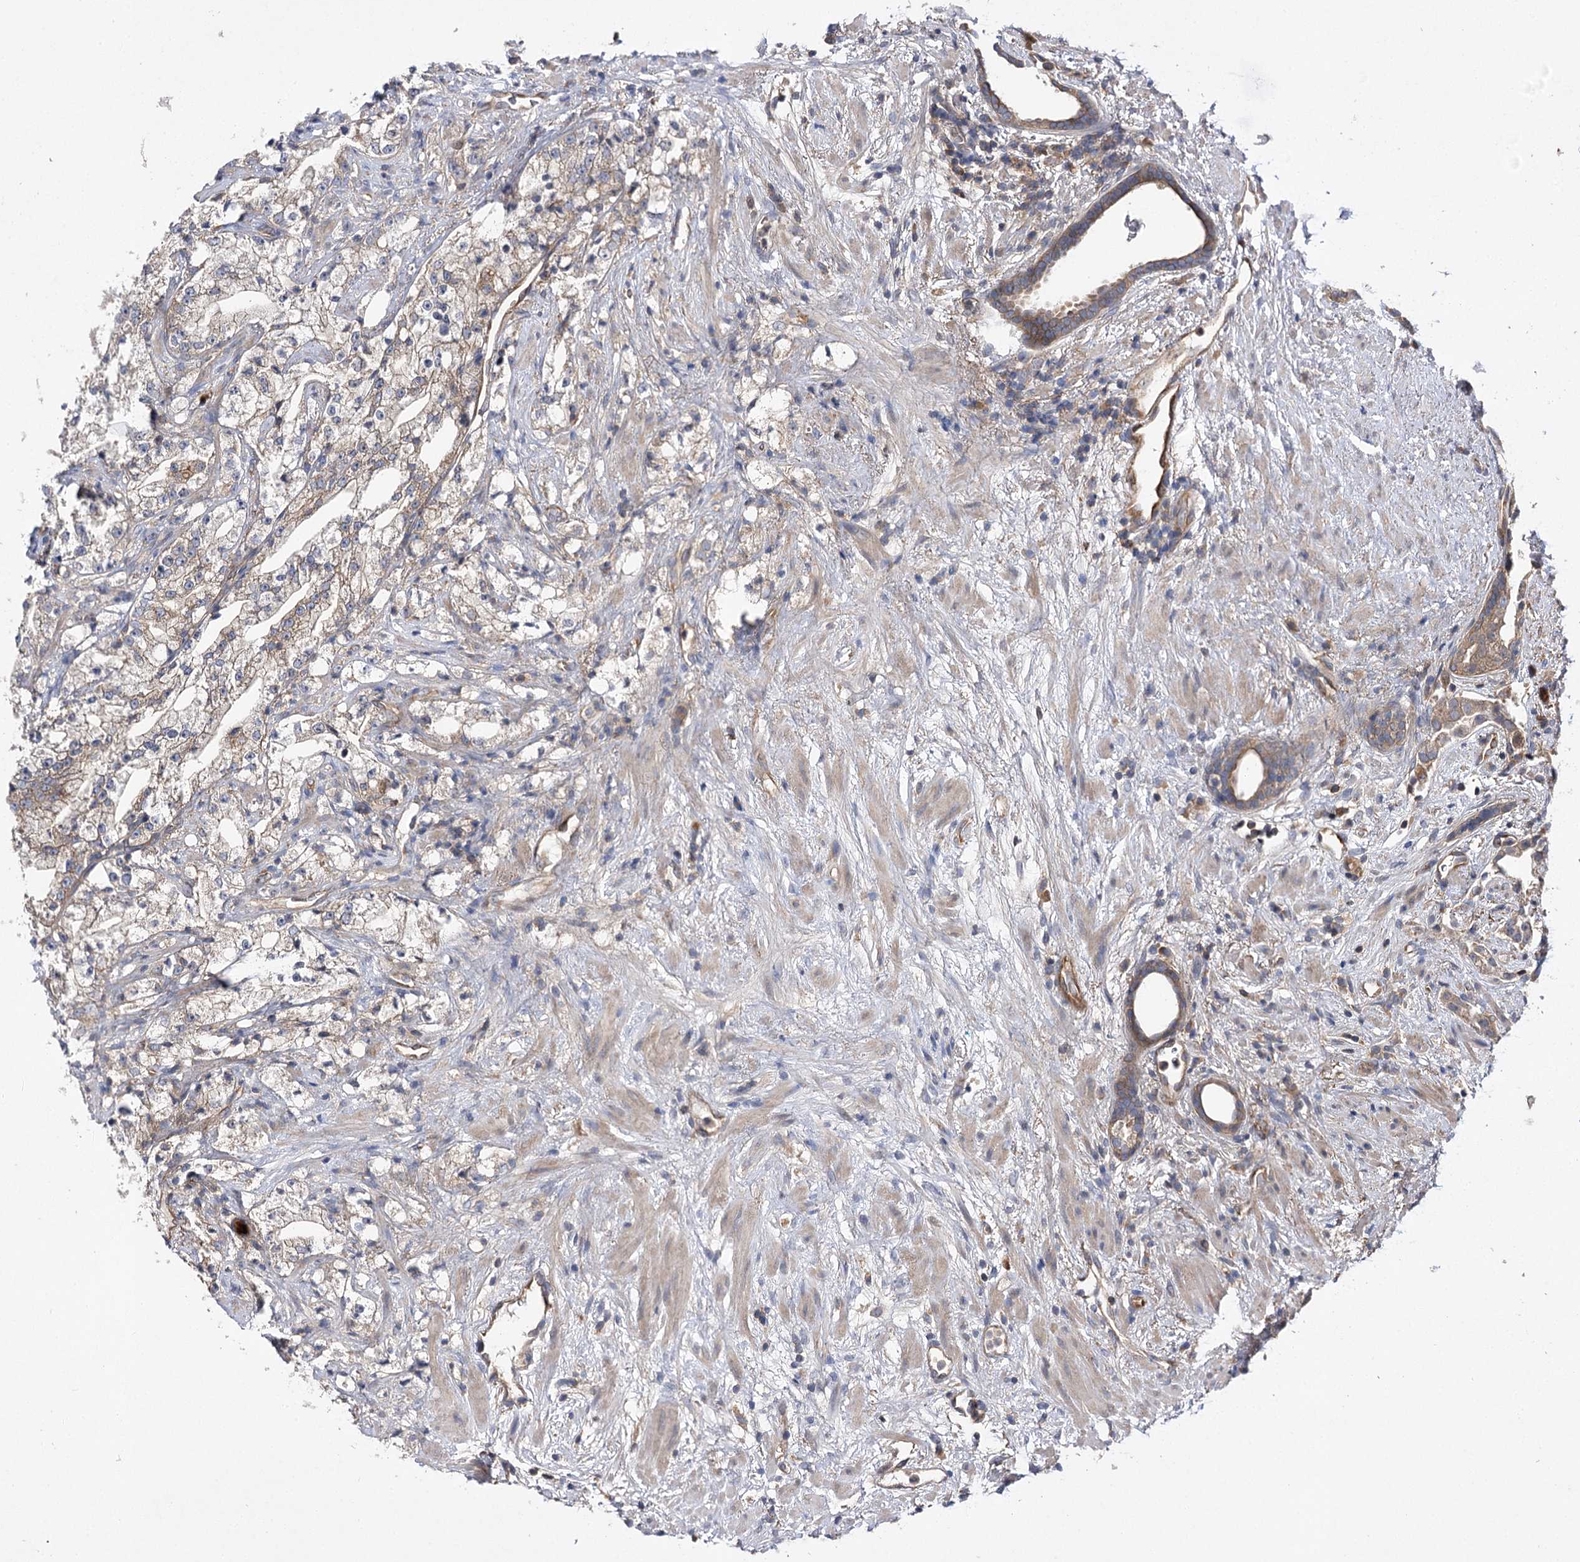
{"staining": {"intensity": "moderate", "quantity": "25%-75%", "location": "cytoplasmic/membranous"}, "tissue": "prostate cancer", "cell_type": "Tumor cells", "image_type": "cancer", "snomed": [{"axis": "morphology", "description": "Adenocarcinoma, High grade"}, {"axis": "topography", "description": "Prostate"}], "caption": "Immunohistochemistry (IHC) micrograph of prostate high-grade adenocarcinoma stained for a protein (brown), which demonstrates medium levels of moderate cytoplasmic/membranous positivity in approximately 25%-75% of tumor cells.", "gene": "BCR", "patient": {"sex": "male", "age": 64}}